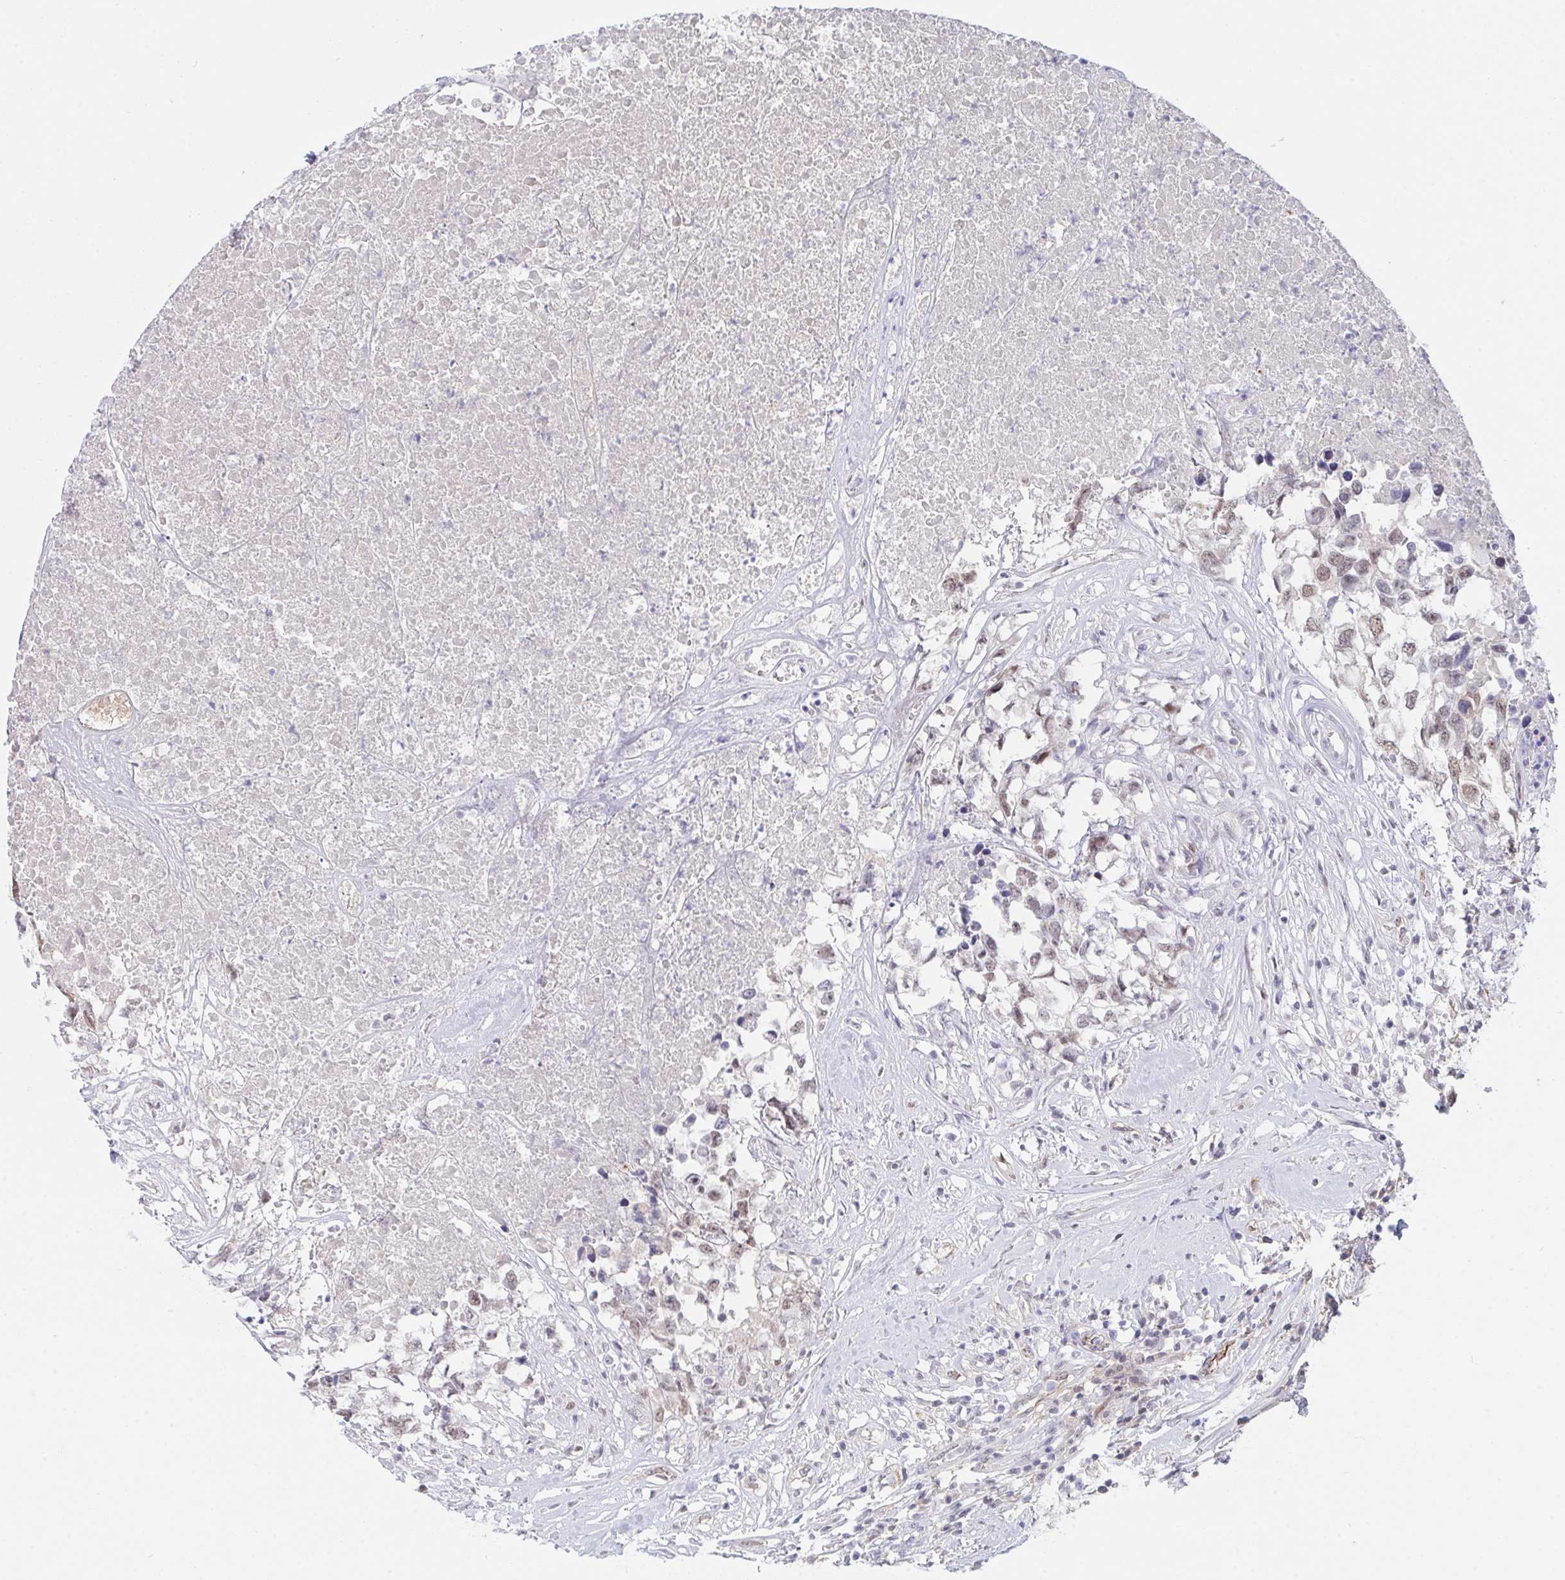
{"staining": {"intensity": "weak", "quantity": ">75%", "location": "nuclear"}, "tissue": "testis cancer", "cell_type": "Tumor cells", "image_type": "cancer", "snomed": [{"axis": "morphology", "description": "Carcinoma, Embryonal, NOS"}, {"axis": "topography", "description": "Testis"}], "caption": "Tumor cells demonstrate low levels of weak nuclear expression in about >75% of cells in testis embryonal carcinoma.", "gene": "DSCAML1", "patient": {"sex": "male", "age": 83}}